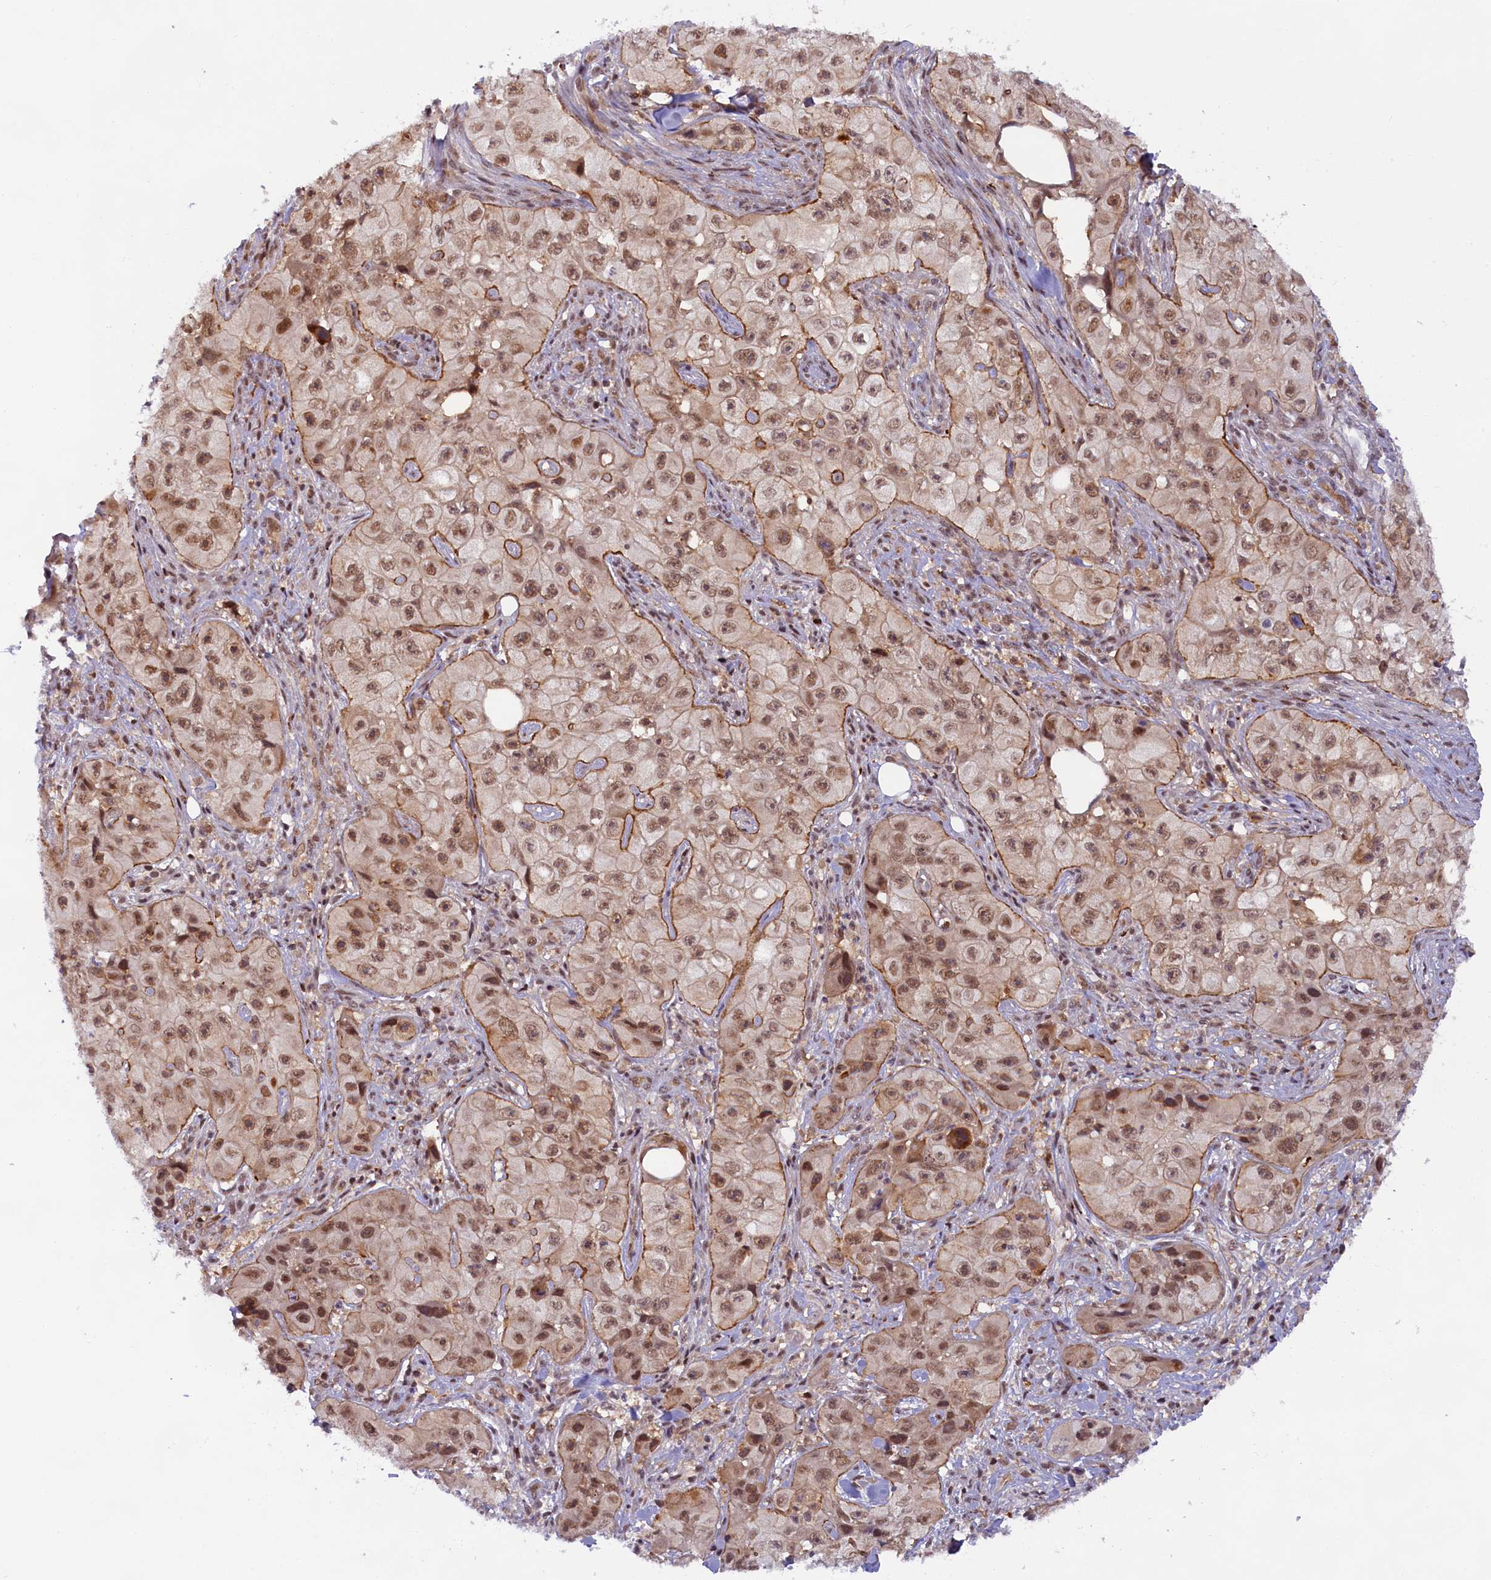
{"staining": {"intensity": "moderate", "quantity": ">75%", "location": "nuclear"}, "tissue": "skin cancer", "cell_type": "Tumor cells", "image_type": "cancer", "snomed": [{"axis": "morphology", "description": "Squamous cell carcinoma, NOS"}, {"axis": "topography", "description": "Skin"}, {"axis": "topography", "description": "Subcutis"}], "caption": "Protein expression analysis of human squamous cell carcinoma (skin) reveals moderate nuclear staining in approximately >75% of tumor cells. (brown staining indicates protein expression, while blue staining denotes nuclei).", "gene": "FCHO1", "patient": {"sex": "male", "age": 73}}